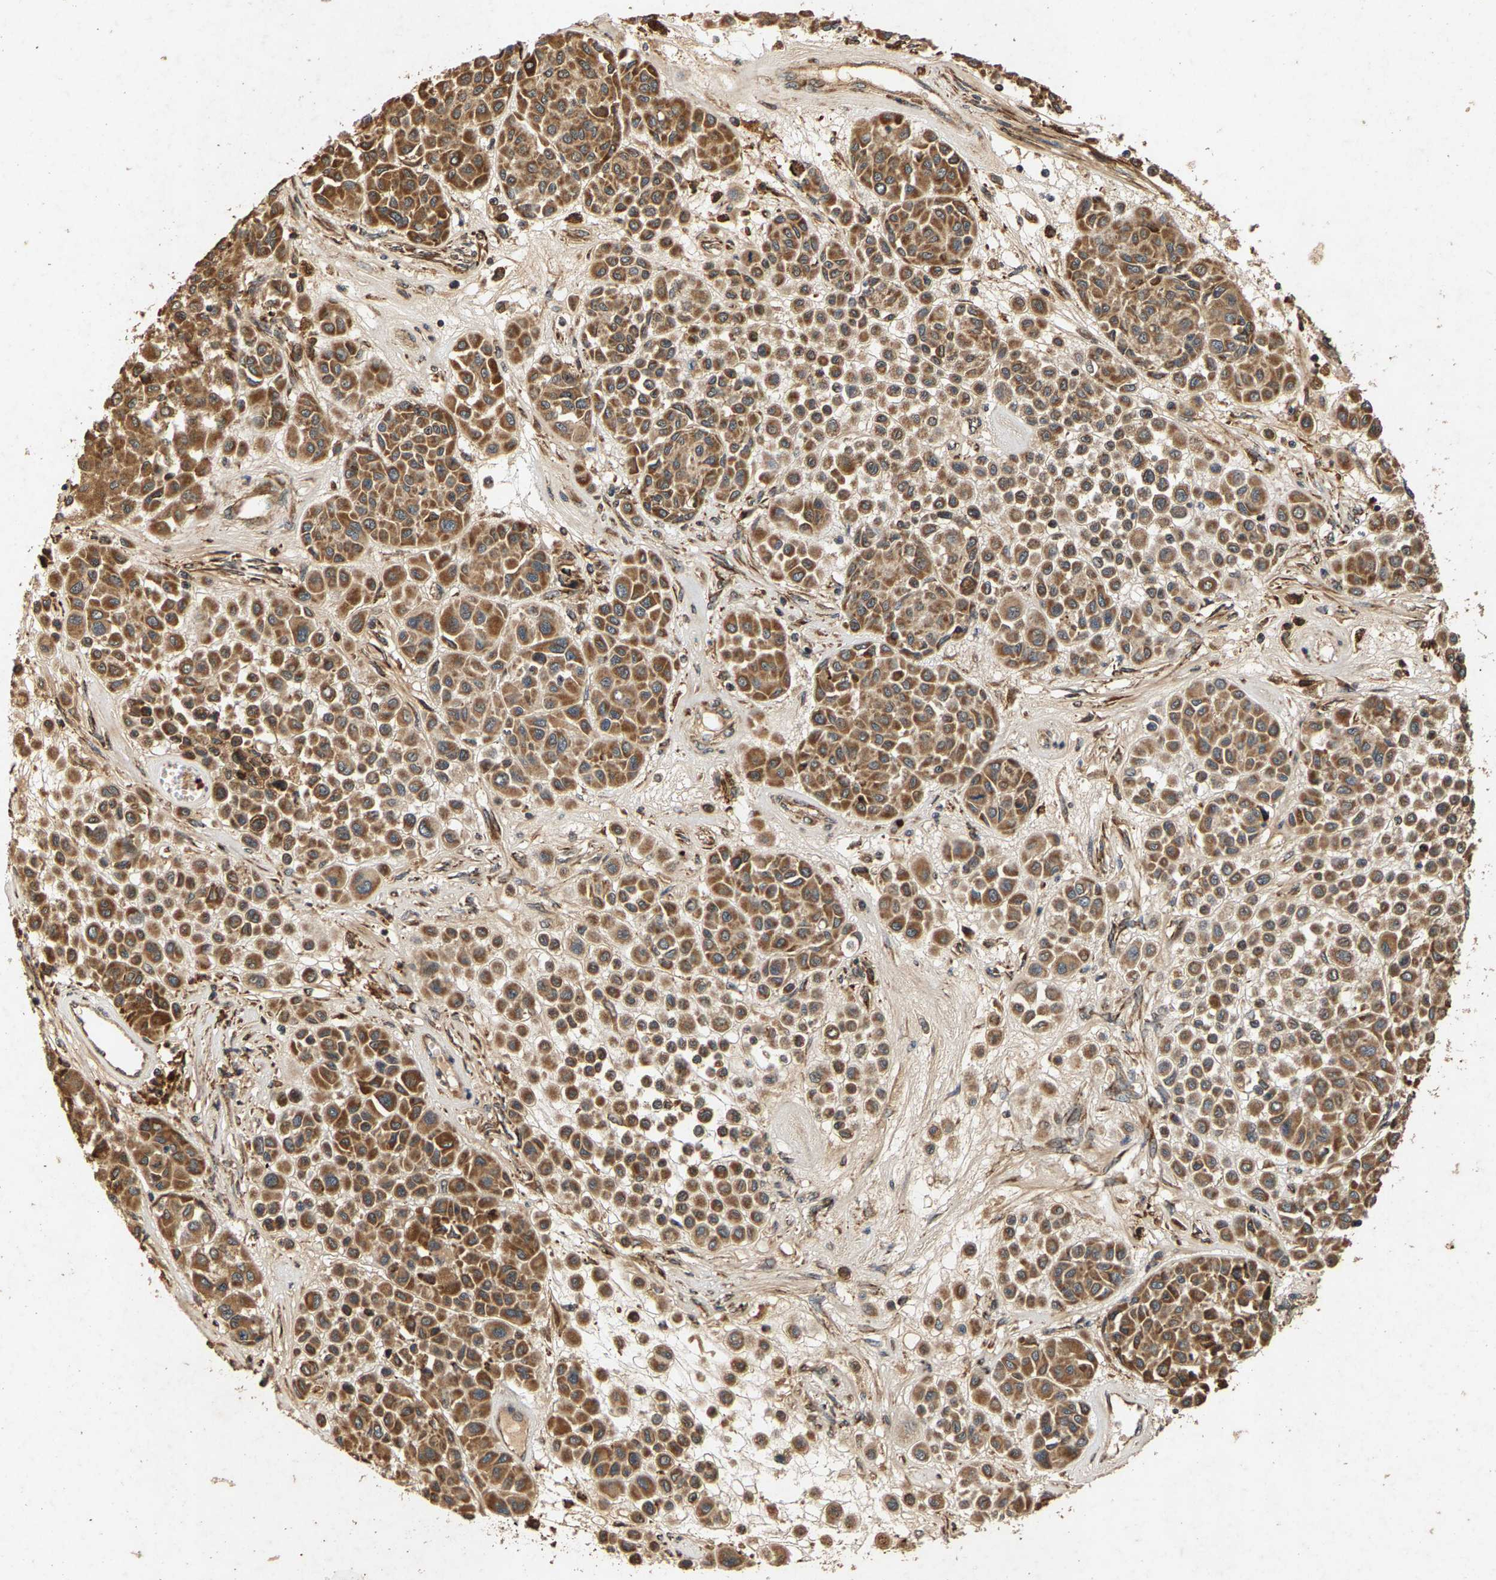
{"staining": {"intensity": "moderate", "quantity": ">75%", "location": "cytoplasmic/membranous"}, "tissue": "melanoma", "cell_type": "Tumor cells", "image_type": "cancer", "snomed": [{"axis": "morphology", "description": "Malignant melanoma, Metastatic site"}, {"axis": "topography", "description": "Soft tissue"}], "caption": "IHC of human malignant melanoma (metastatic site) reveals medium levels of moderate cytoplasmic/membranous expression in about >75% of tumor cells.", "gene": "CIDEC", "patient": {"sex": "male", "age": 41}}